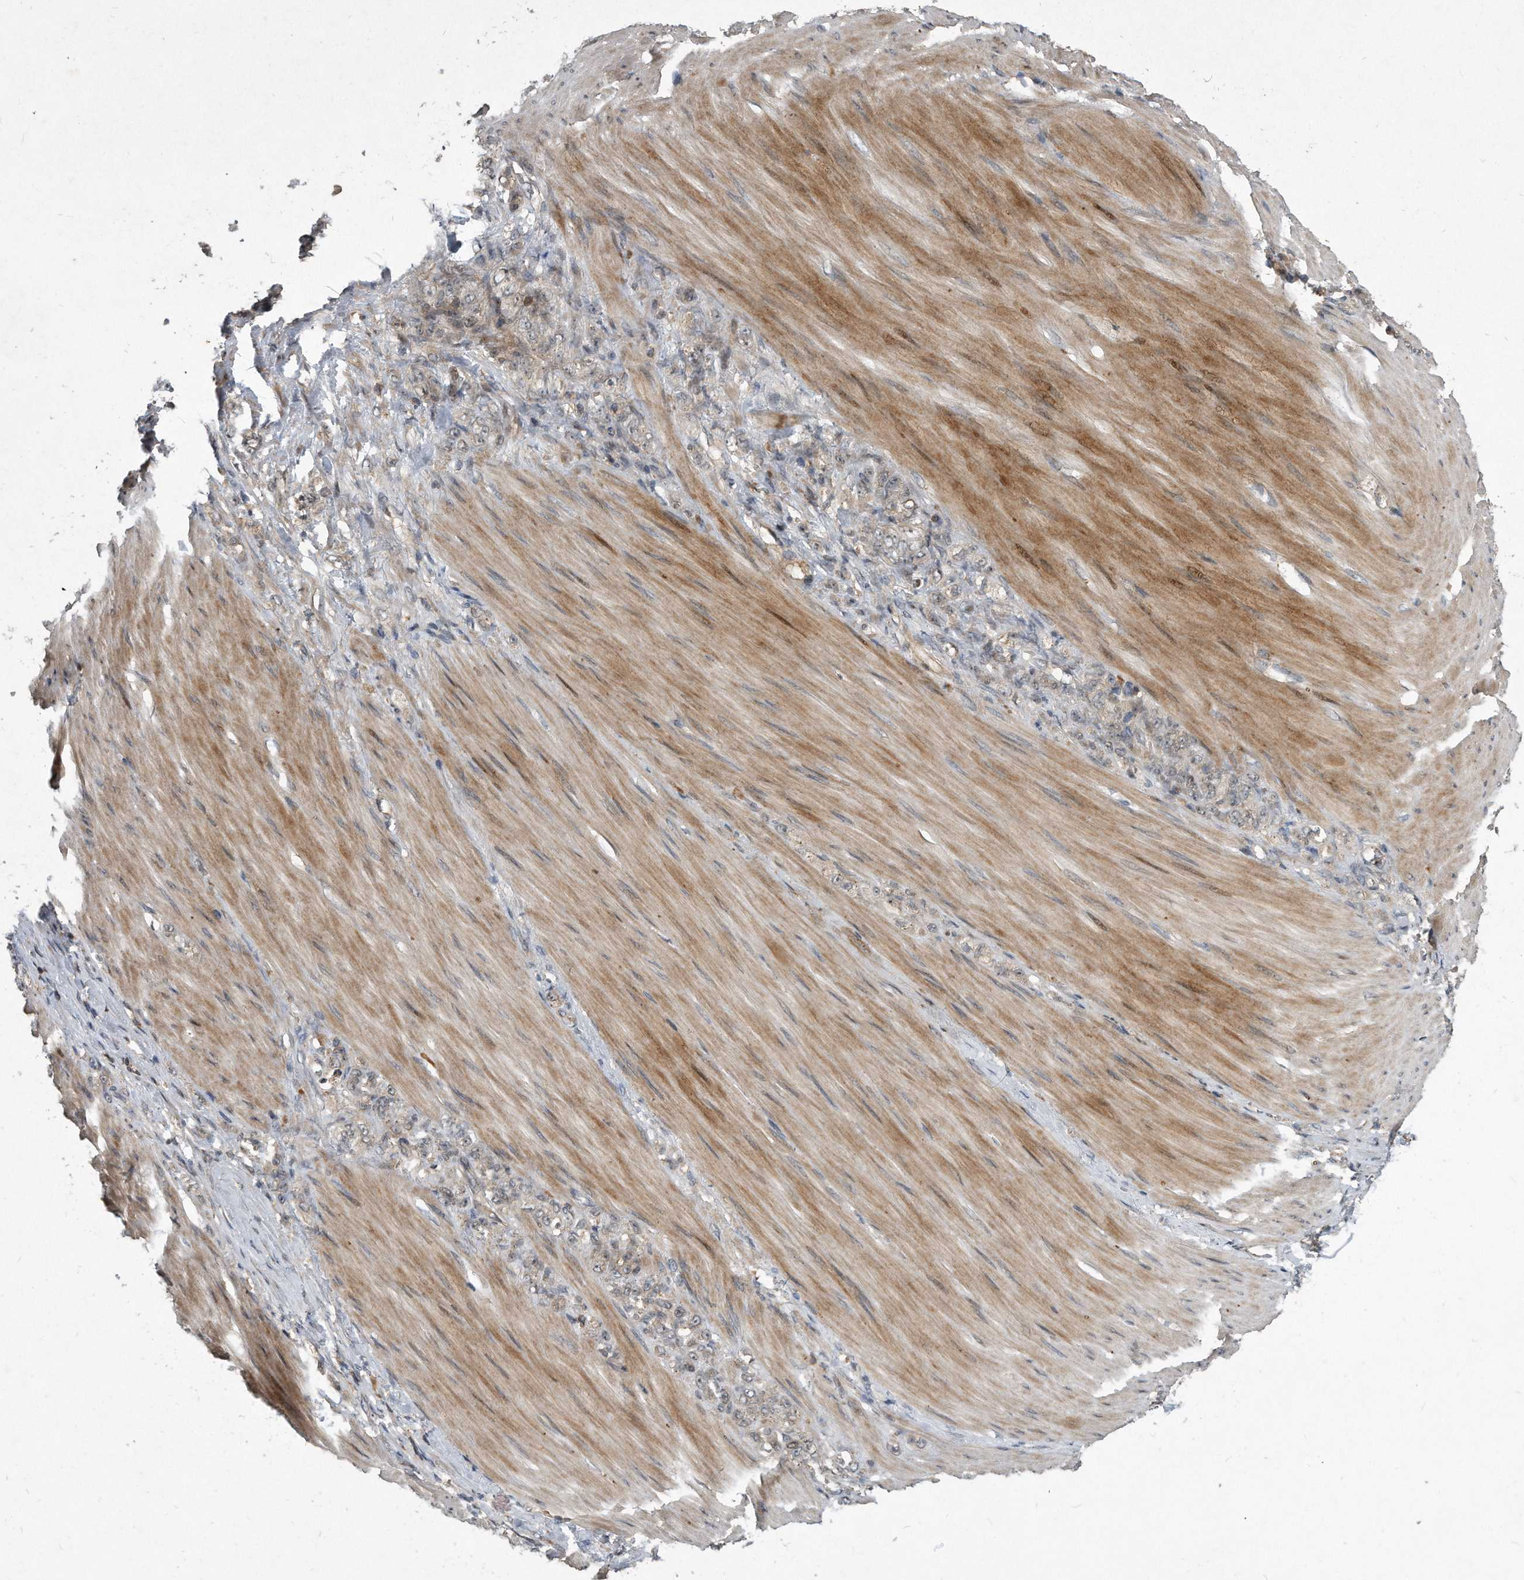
{"staining": {"intensity": "weak", "quantity": "<25%", "location": "cytoplasmic/membranous,nuclear"}, "tissue": "stomach cancer", "cell_type": "Tumor cells", "image_type": "cancer", "snomed": [{"axis": "morphology", "description": "Normal tissue, NOS"}, {"axis": "morphology", "description": "Adenocarcinoma, NOS"}, {"axis": "topography", "description": "Stomach"}], "caption": "Immunohistochemistry (IHC) image of stomach cancer stained for a protein (brown), which demonstrates no positivity in tumor cells.", "gene": "PGBD2", "patient": {"sex": "male", "age": 82}}